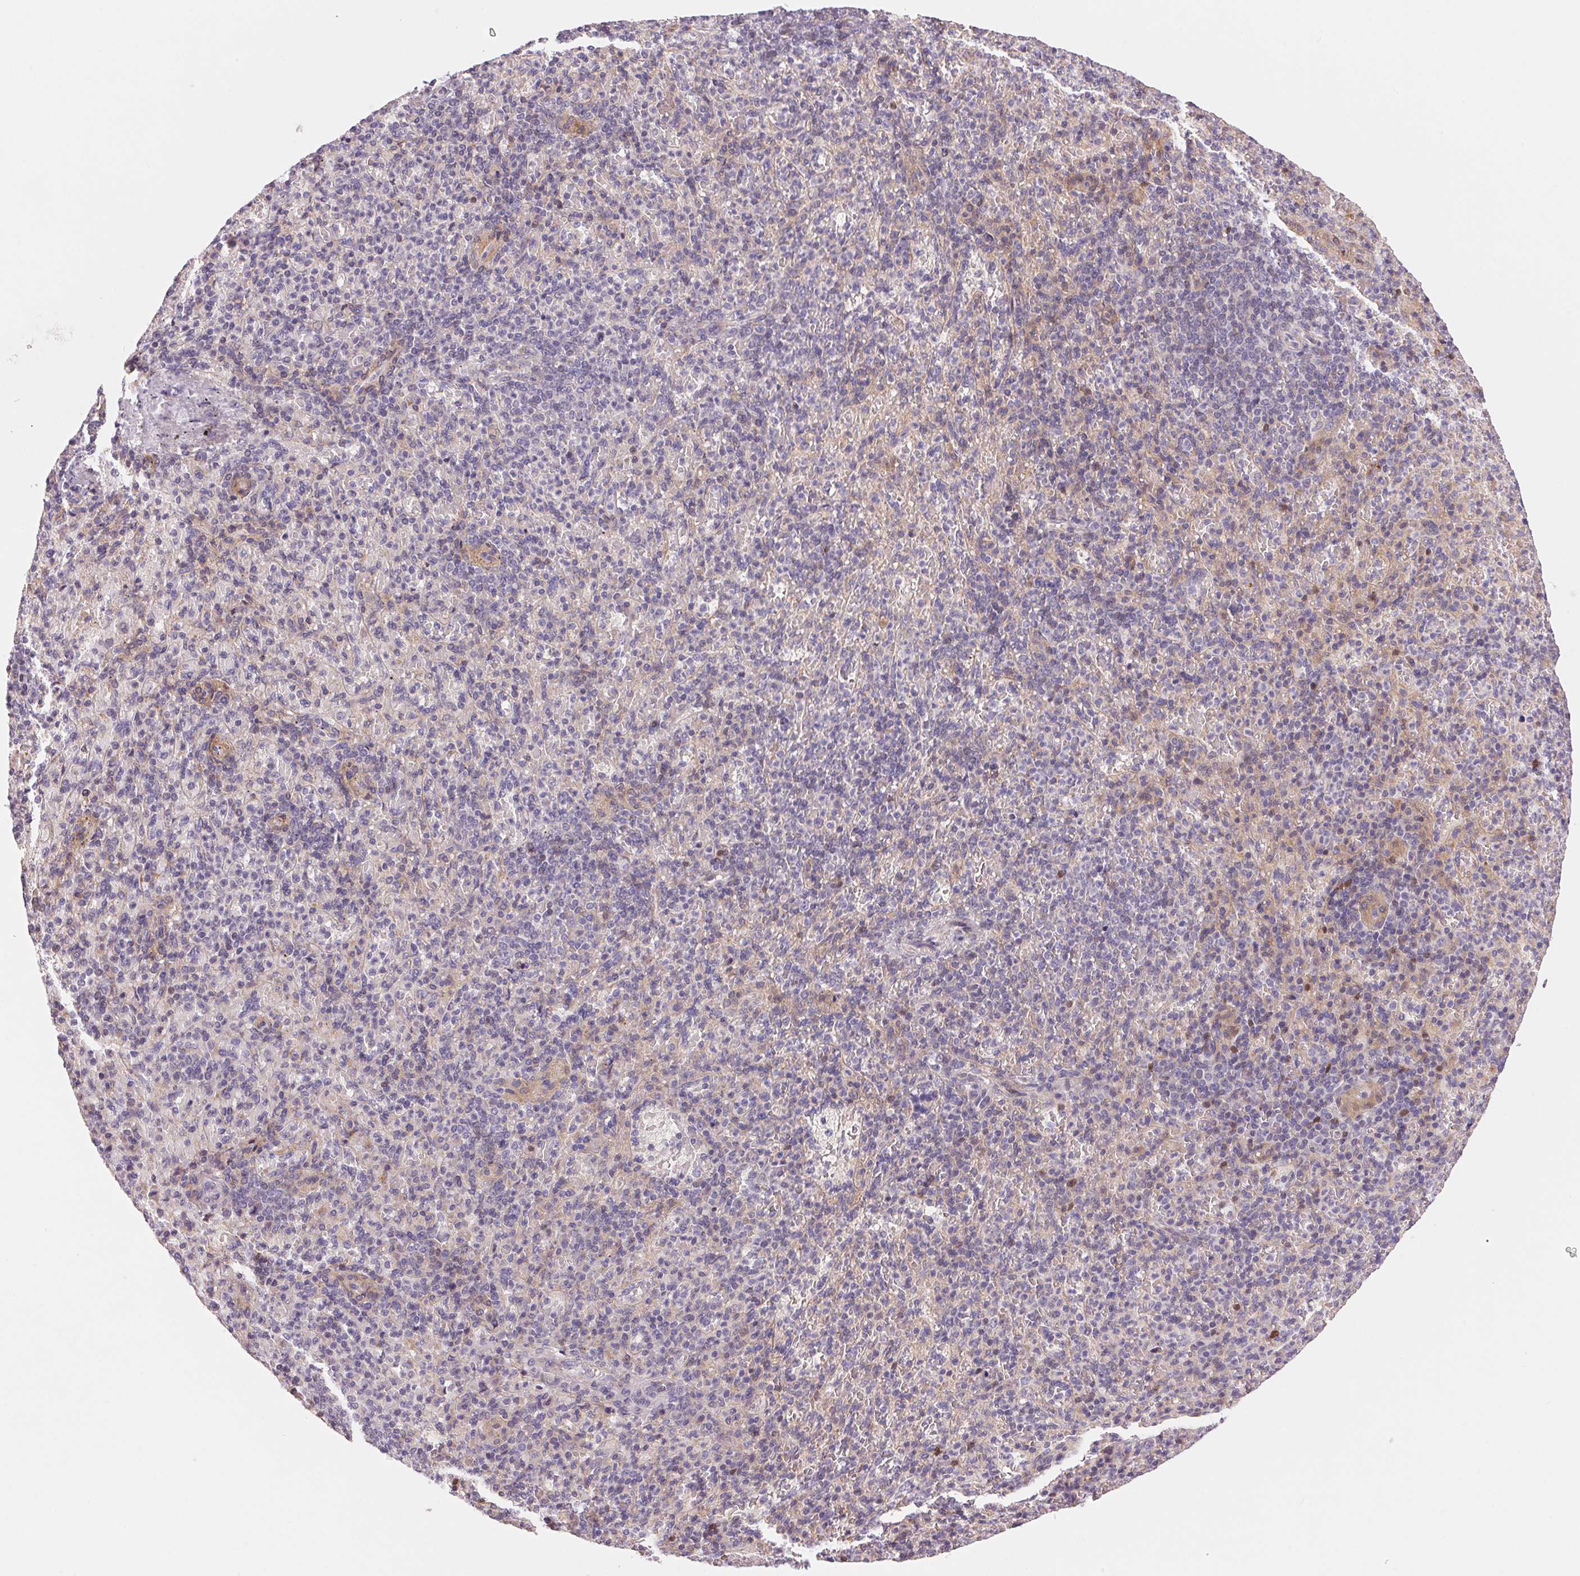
{"staining": {"intensity": "negative", "quantity": "none", "location": "none"}, "tissue": "spleen", "cell_type": "Cells in red pulp", "image_type": "normal", "snomed": [{"axis": "morphology", "description": "Normal tissue, NOS"}, {"axis": "topography", "description": "Spleen"}], "caption": "IHC image of benign spleen stained for a protein (brown), which reveals no expression in cells in red pulp. Brightfield microscopy of IHC stained with DAB (brown) and hematoxylin (blue), captured at high magnification.", "gene": "UNC13B", "patient": {"sex": "female", "age": 74}}